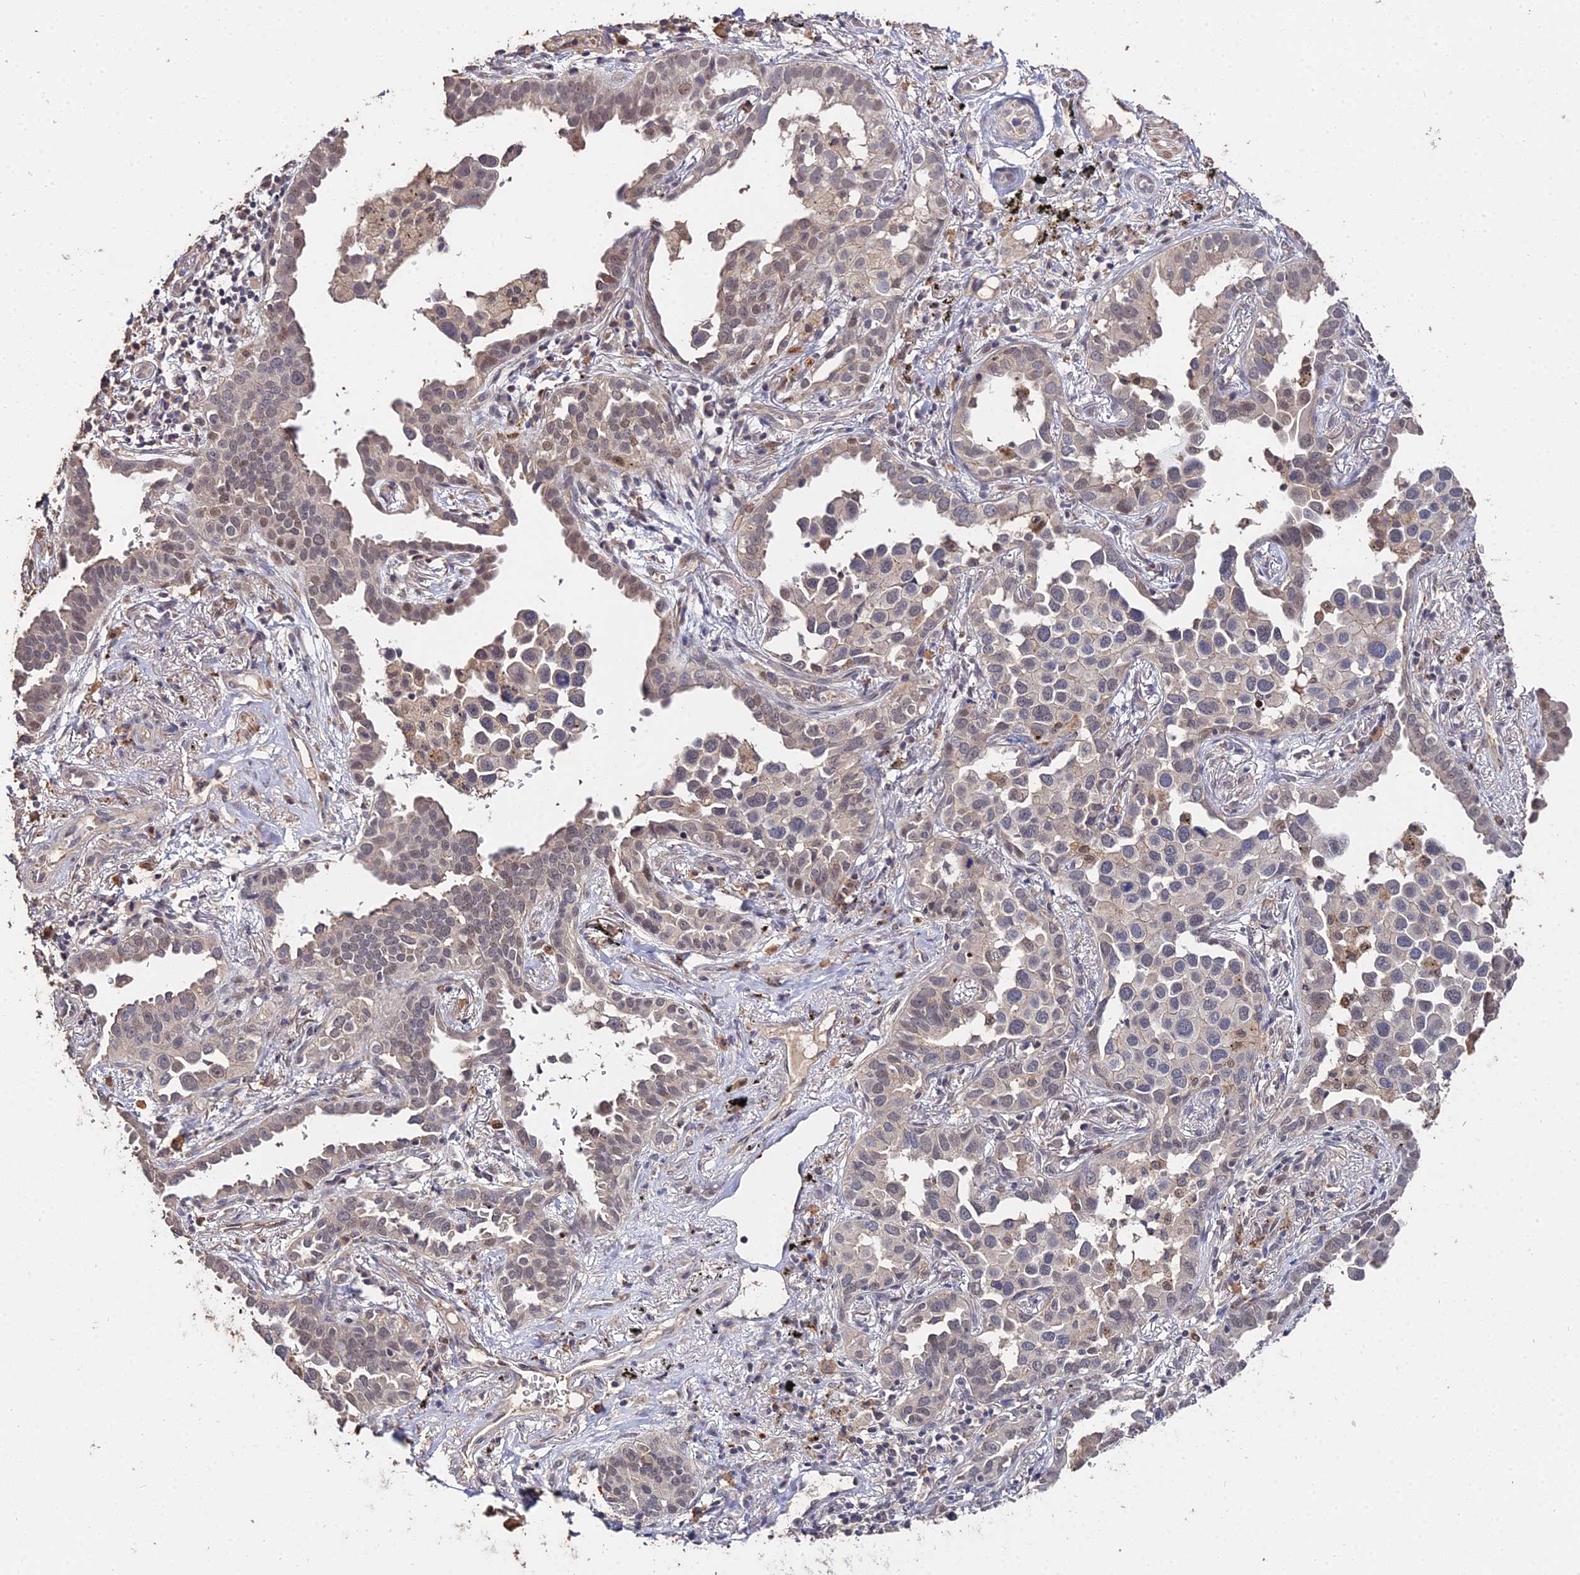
{"staining": {"intensity": "weak", "quantity": ">75%", "location": "cytoplasmic/membranous,nuclear"}, "tissue": "lung cancer", "cell_type": "Tumor cells", "image_type": "cancer", "snomed": [{"axis": "morphology", "description": "Adenocarcinoma, NOS"}, {"axis": "topography", "description": "Lung"}], "caption": "This micrograph demonstrates lung cancer (adenocarcinoma) stained with immunohistochemistry to label a protein in brown. The cytoplasmic/membranous and nuclear of tumor cells show weak positivity for the protein. Nuclei are counter-stained blue.", "gene": "LSM5", "patient": {"sex": "male", "age": 67}}